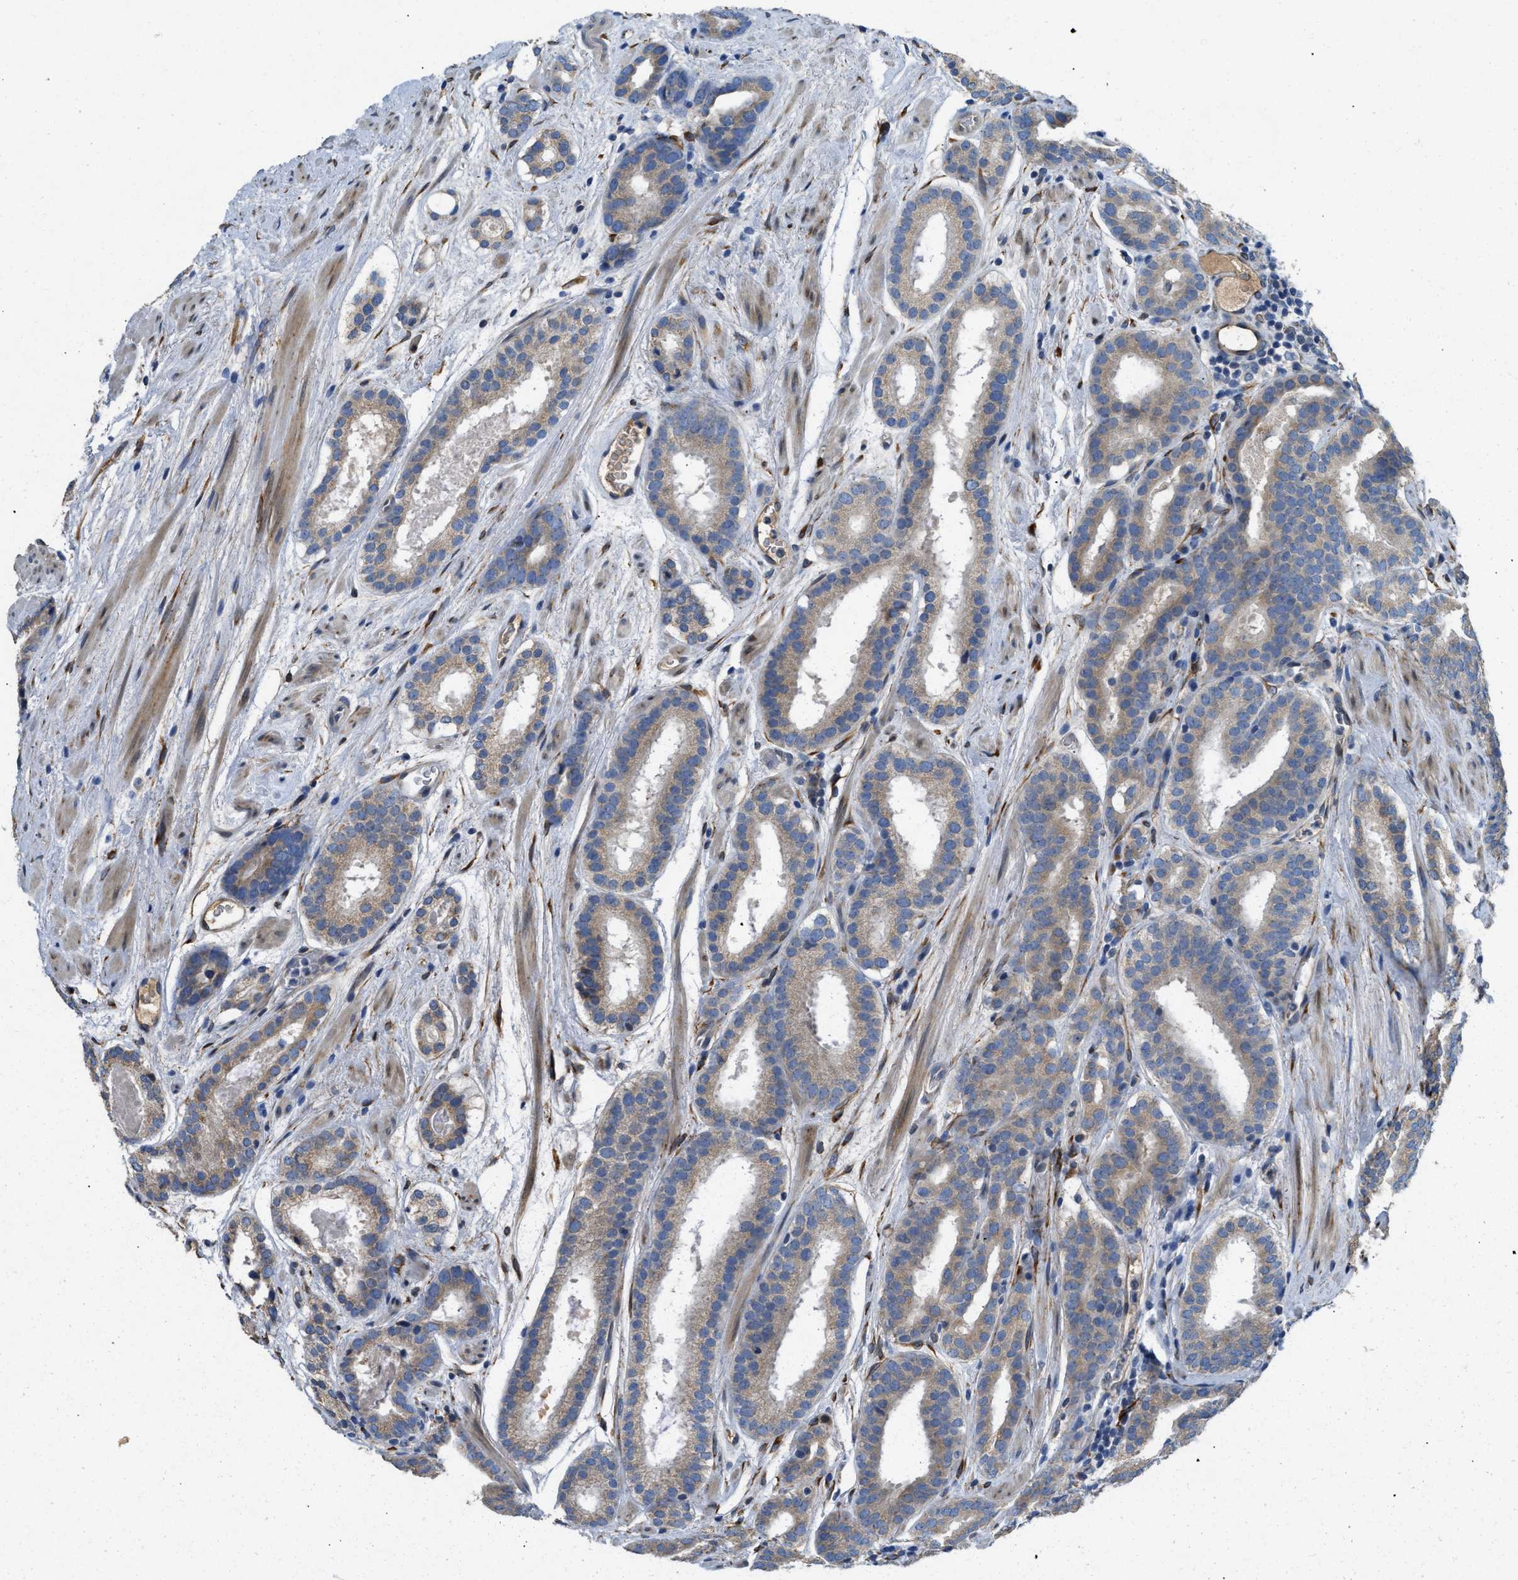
{"staining": {"intensity": "weak", "quantity": ">75%", "location": "cytoplasmic/membranous"}, "tissue": "prostate cancer", "cell_type": "Tumor cells", "image_type": "cancer", "snomed": [{"axis": "morphology", "description": "Adenocarcinoma, Low grade"}, {"axis": "topography", "description": "Prostate"}], "caption": "Immunohistochemistry (IHC) of prostate cancer displays low levels of weak cytoplasmic/membranous expression in about >75% of tumor cells. (DAB IHC, brown staining for protein, blue staining for nuclei).", "gene": "GGCX", "patient": {"sex": "male", "age": 69}}